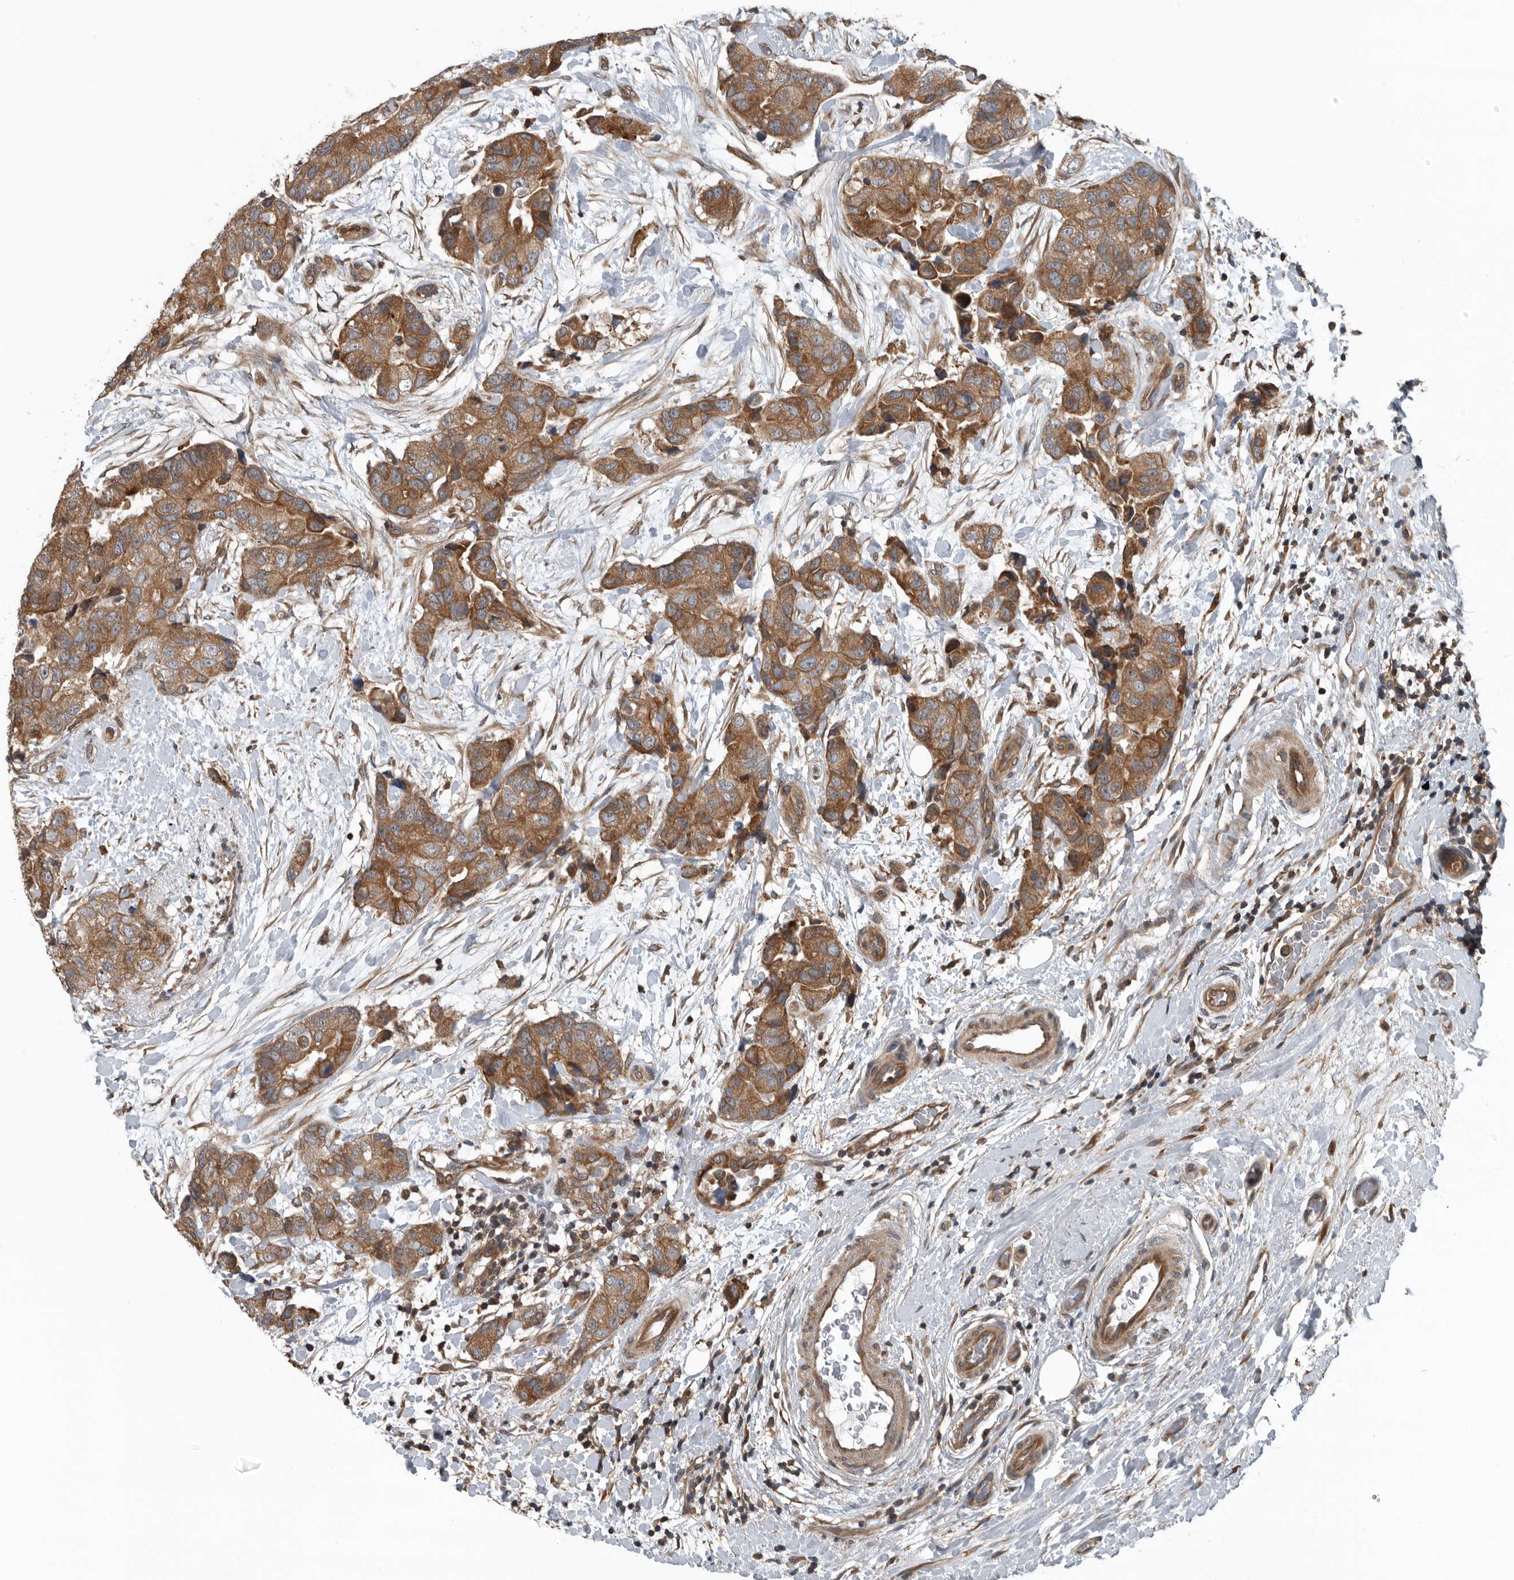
{"staining": {"intensity": "moderate", "quantity": ">75%", "location": "cytoplasmic/membranous"}, "tissue": "breast cancer", "cell_type": "Tumor cells", "image_type": "cancer", "snomed": [{"axis": "morphology", "description": "Duct carcinoma"}, {"axis": "topography", "description": "Breast"}], "caption": "Approximately >75% of tumor cells in breast cancer (infiltrating ductal carcinoma) display moderate cytoplasmic/membranous protein staining as visualized by brown immunohistochemical staining.", "gene": "AMFR", "patient": {"sex": "female", "age": 62}}